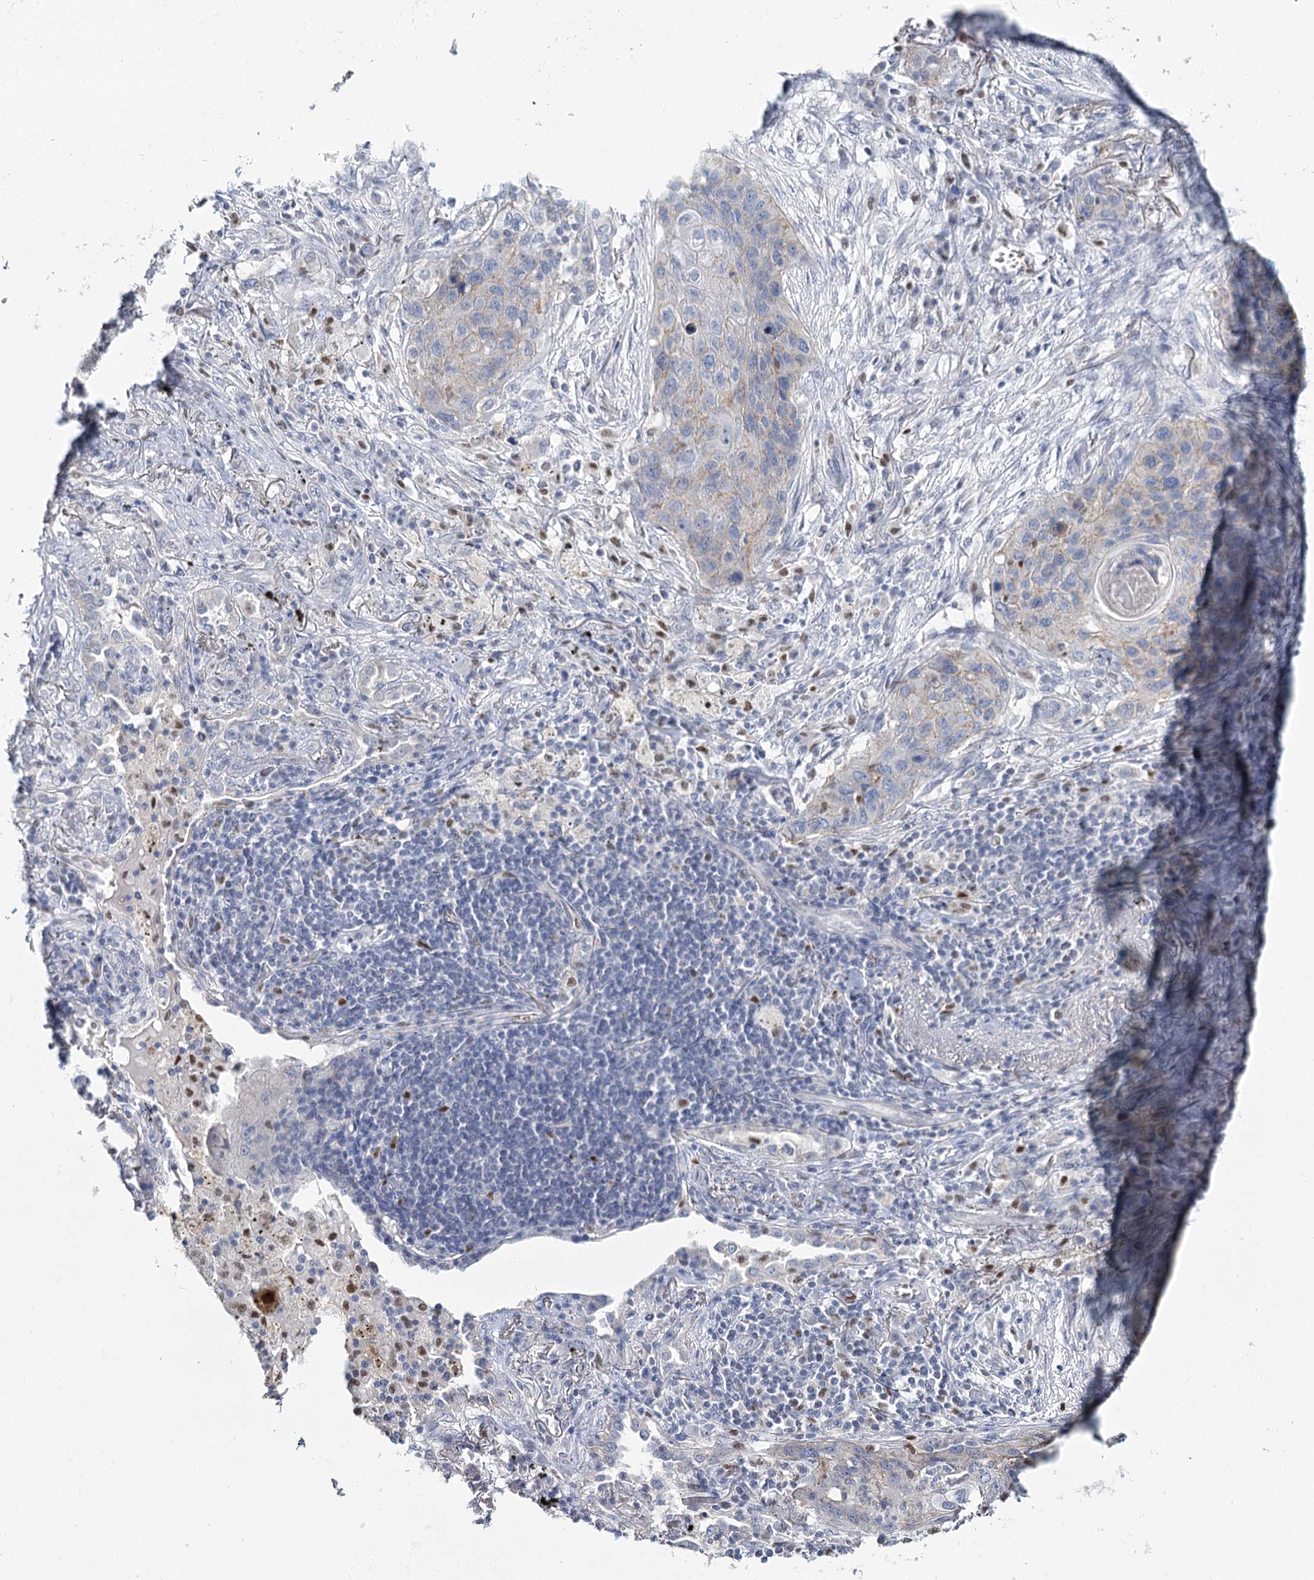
{"staining": {"intensity": "negative", "quantity": "none", "location": "none"}, "tissue": "lung cancer", "cell_type": "Tumor cells", "image_type": "cancer", "snomed": [{"axis": "morphology", "description": "Squamous cell carcinoma, NOS"}, {"axis": "topography", "description": "Lung"}], "caption": "There is no significant expression in tumor cells of lung squamous cell carcinoma.", "gene": "IGSF3", "patient": {"sex": "female", "age": 63}}